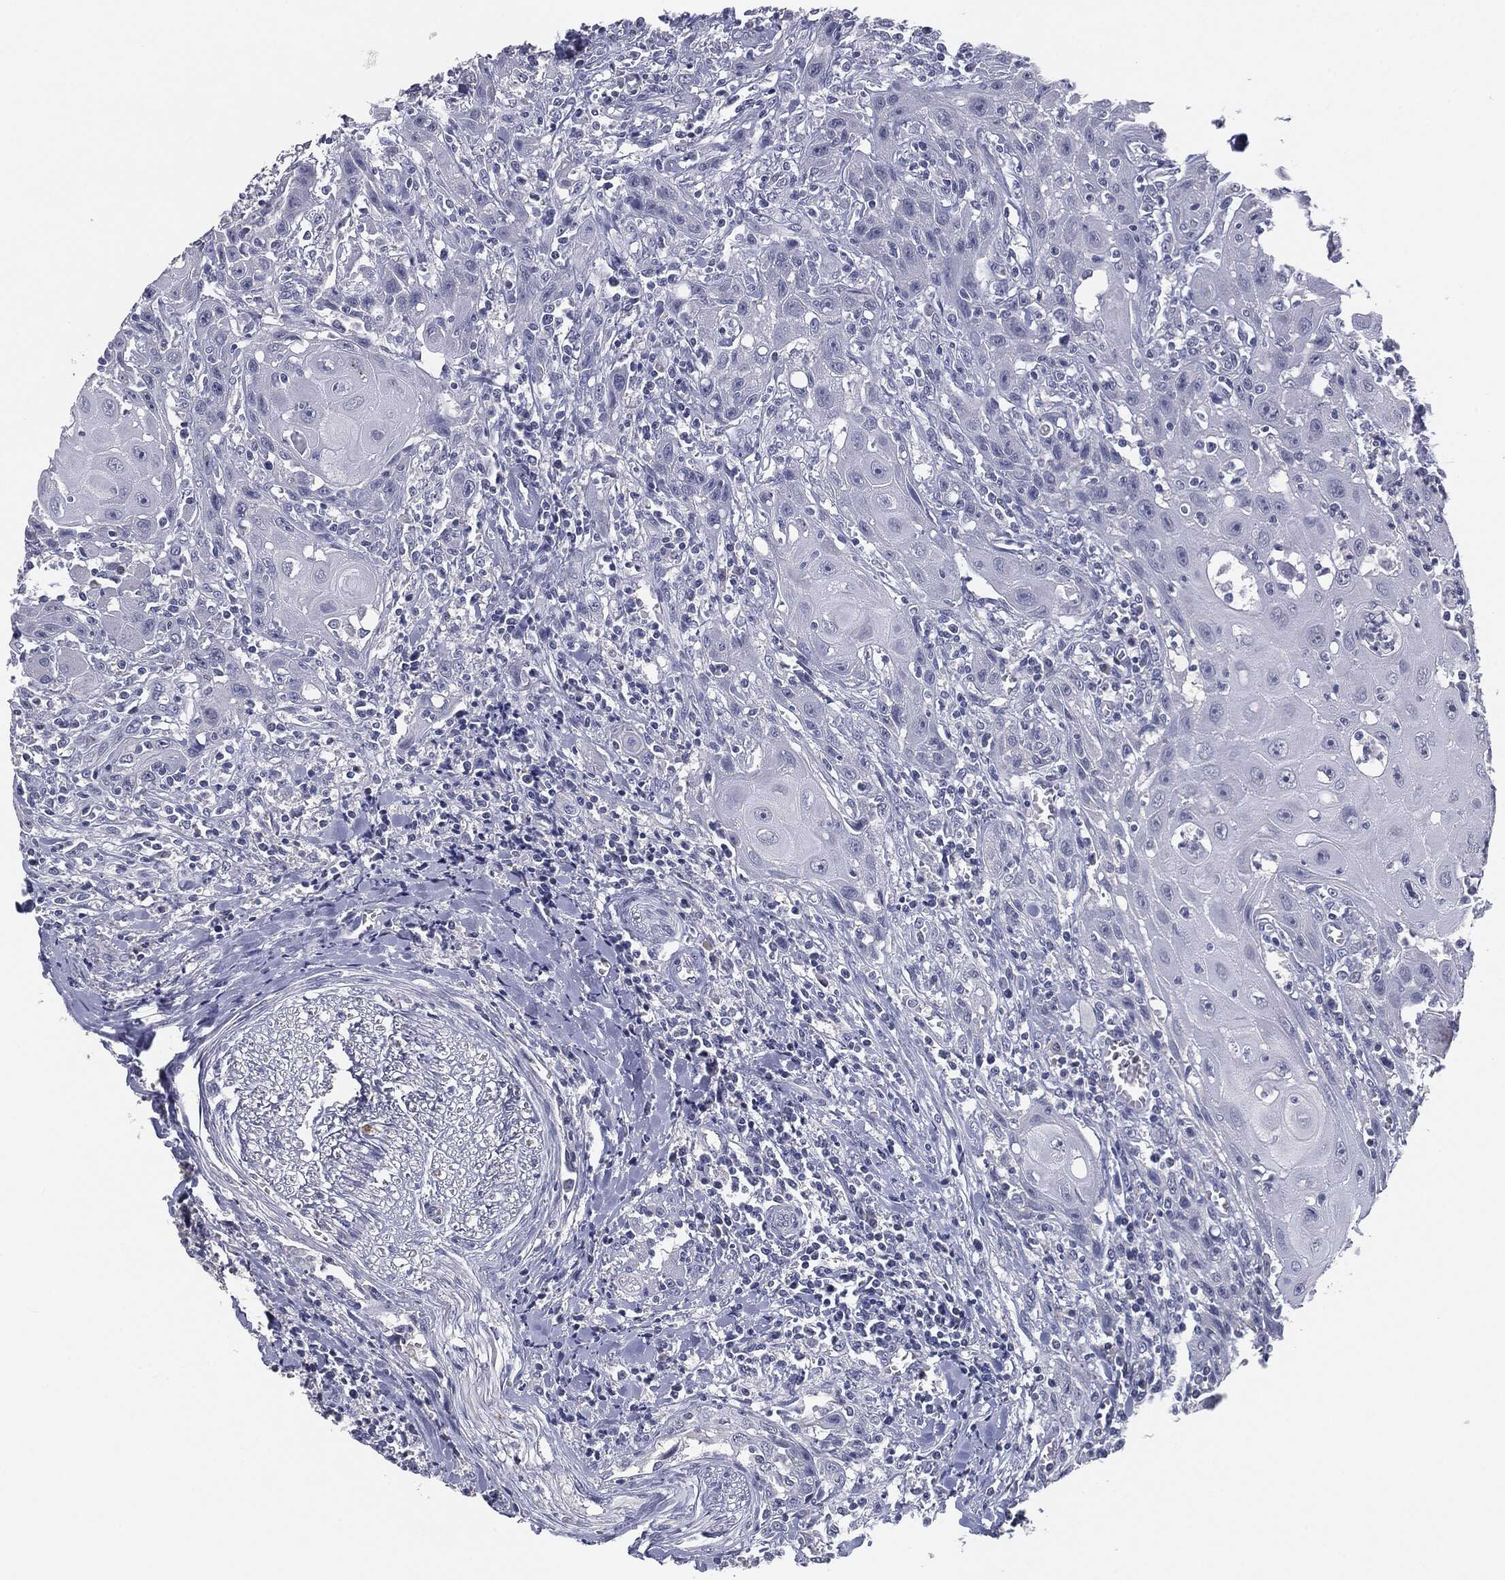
{"staining": {"intensity": "negative", "quantity": "none", "location": "none"}, "tissue": "head and neck cancer", "cell_type": "Tumor cells", "image_type": "cancer", "snomed": [{"axis": "morphology", "description": "Normal tissue, NOS"}, {"axis": "morphology", "description": "Squamous cell carcinoma, NOS"}, {"axis": "topography", "description": "Oral tissue"}, {"axis": "topography", "description": "Head-Neck"}], "caption": "This is an immunohistochemistry (IHC) image of head and neck cancer (squamous cell carcinoma). There is no expression in tumor cells.", "gene": "MUC1", "patient": {"sex": "male", "age": 71}}